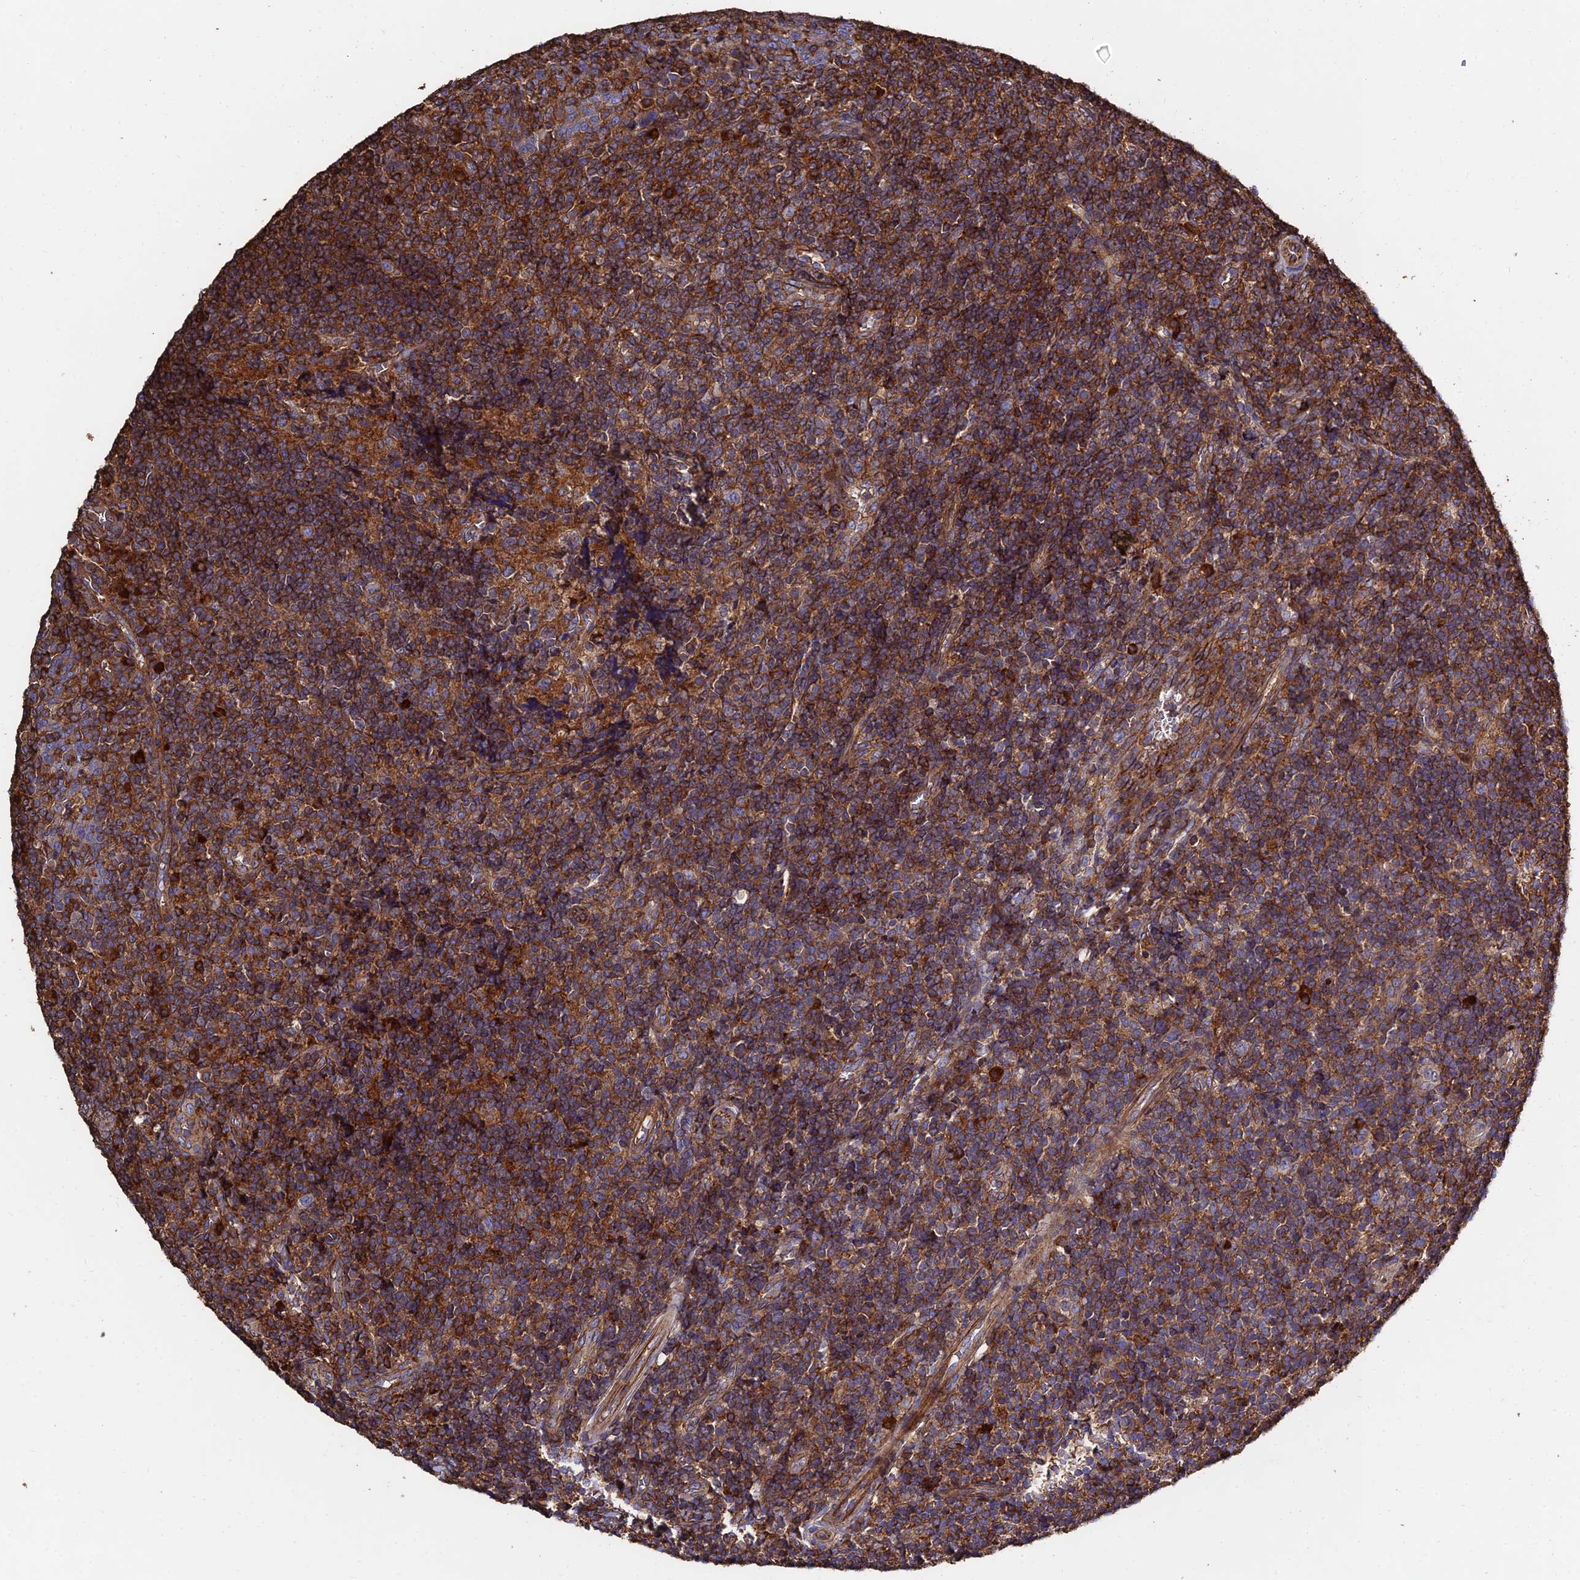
{"staining": {"intensity": "moderate", "quantity": ">75%", "location": "cytoplasmic/membranous"}, "tissue": "tonsil", "cell_type": "Germinal center cells", "image_type": "normal", "snomed": [{"axis": "morphology", "description": "Normal tissue, NOS"}, {"axis": "topography", "description": "Tonsil"}], "caption": "Protein expression analysis of unremarkable tonsil shows moderate cytoplasmic/membranous staining in approximately >75% of germinal center cells.", "gene": "EXT1", "patient": {"sex": "female", "age": 19}}